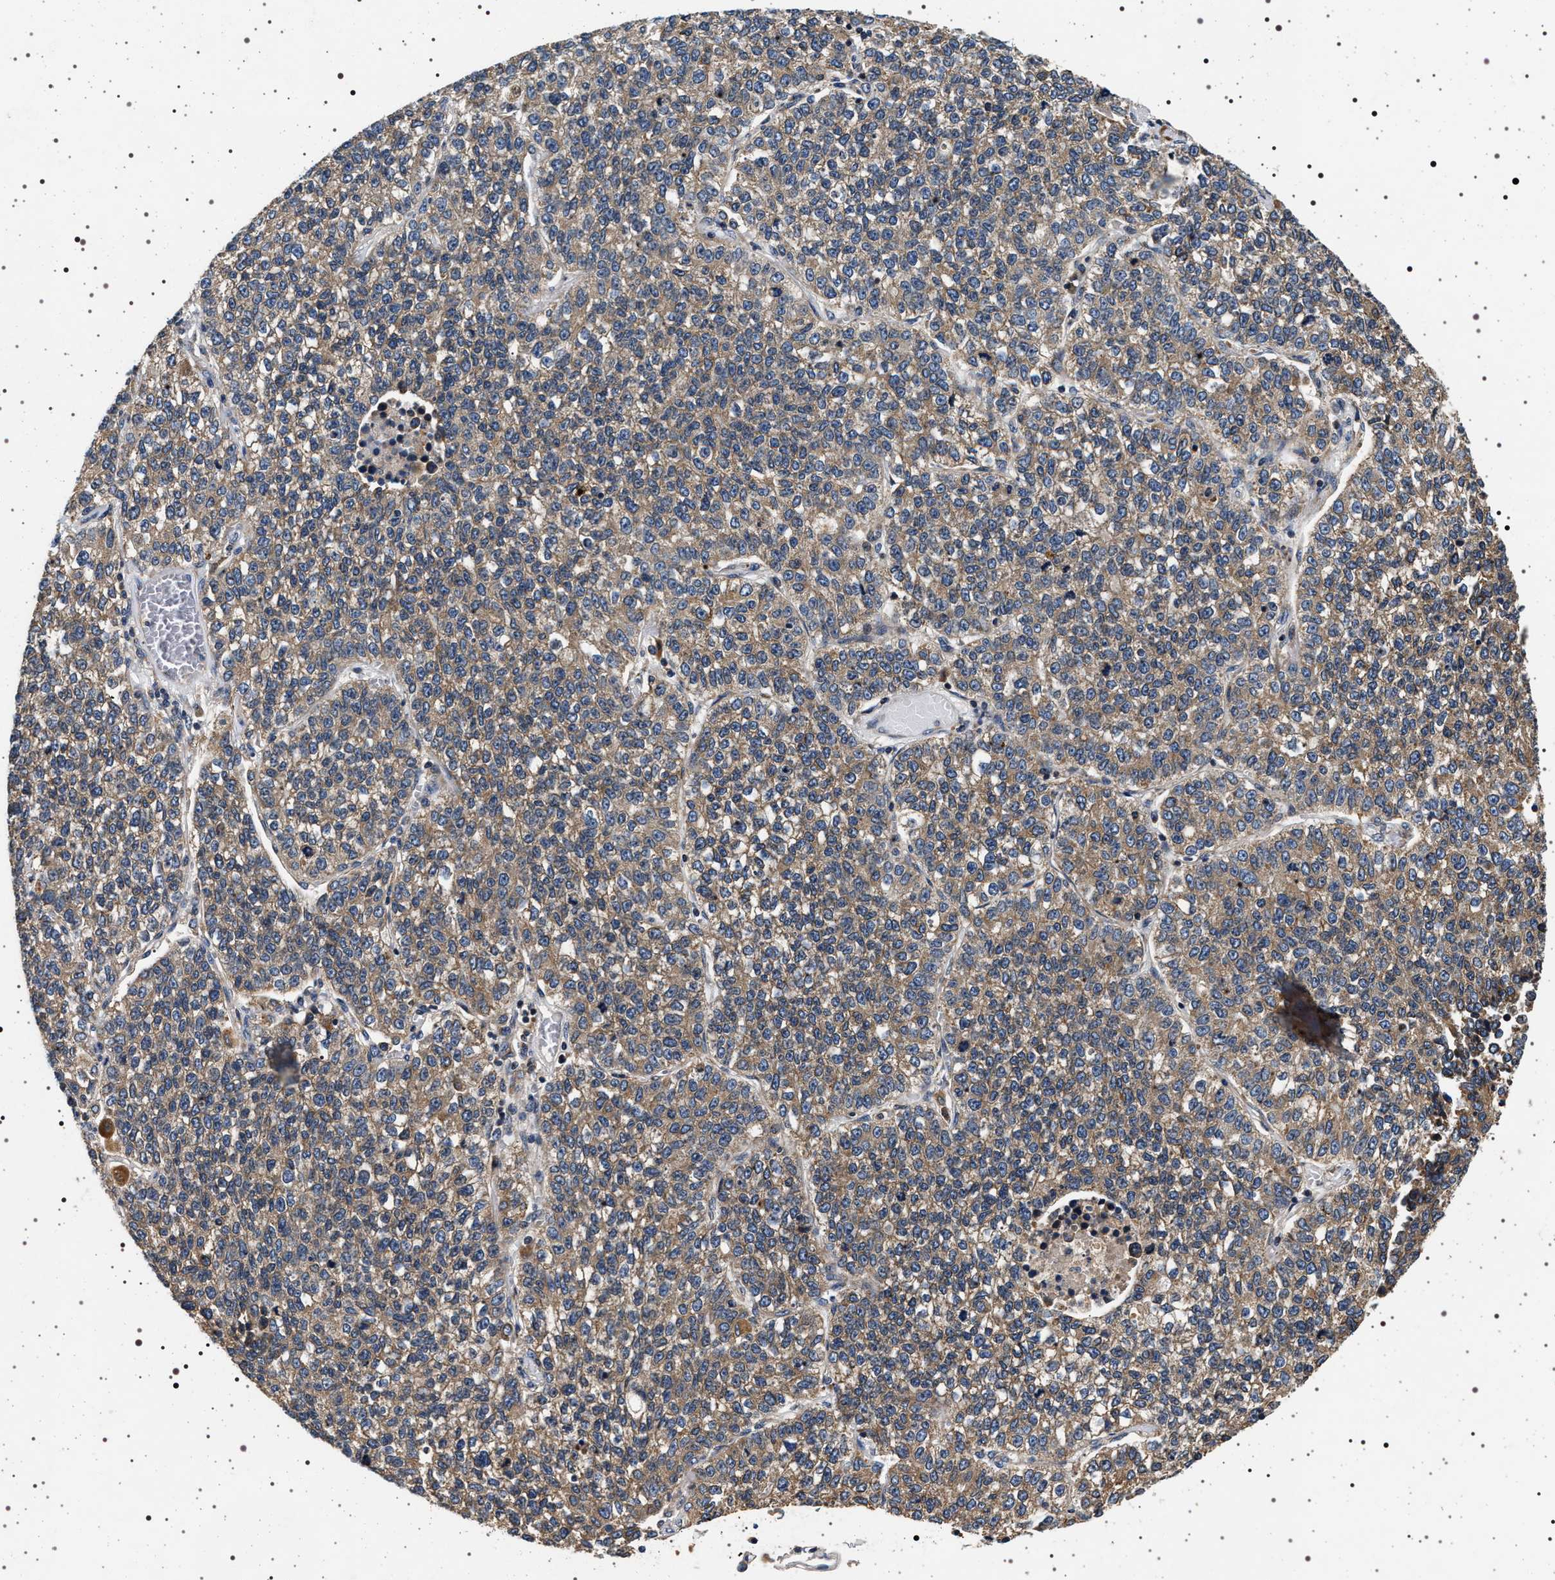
{"staining": {"intensity": "weak", "quantity": ">75%", "location": "cytoplasmic/membranous"}, "tissue": "lung cancer", "cell_type": "Tumor cells", "image_type": "cancer", "snomed": [{"axis": "morphology", "description": "Adenocarcinoma, NOS"}, {"axis": "topography", "description": "Lung"}], "caption": "This is a micrograph of IHC staining of lung cancer (adenocarcinoma), which shows weak positivity in the cytoplasmic/membranous of tumor cells.", "gene": "DCBLD2", "patient": {"sex": "male", "age": 49}}